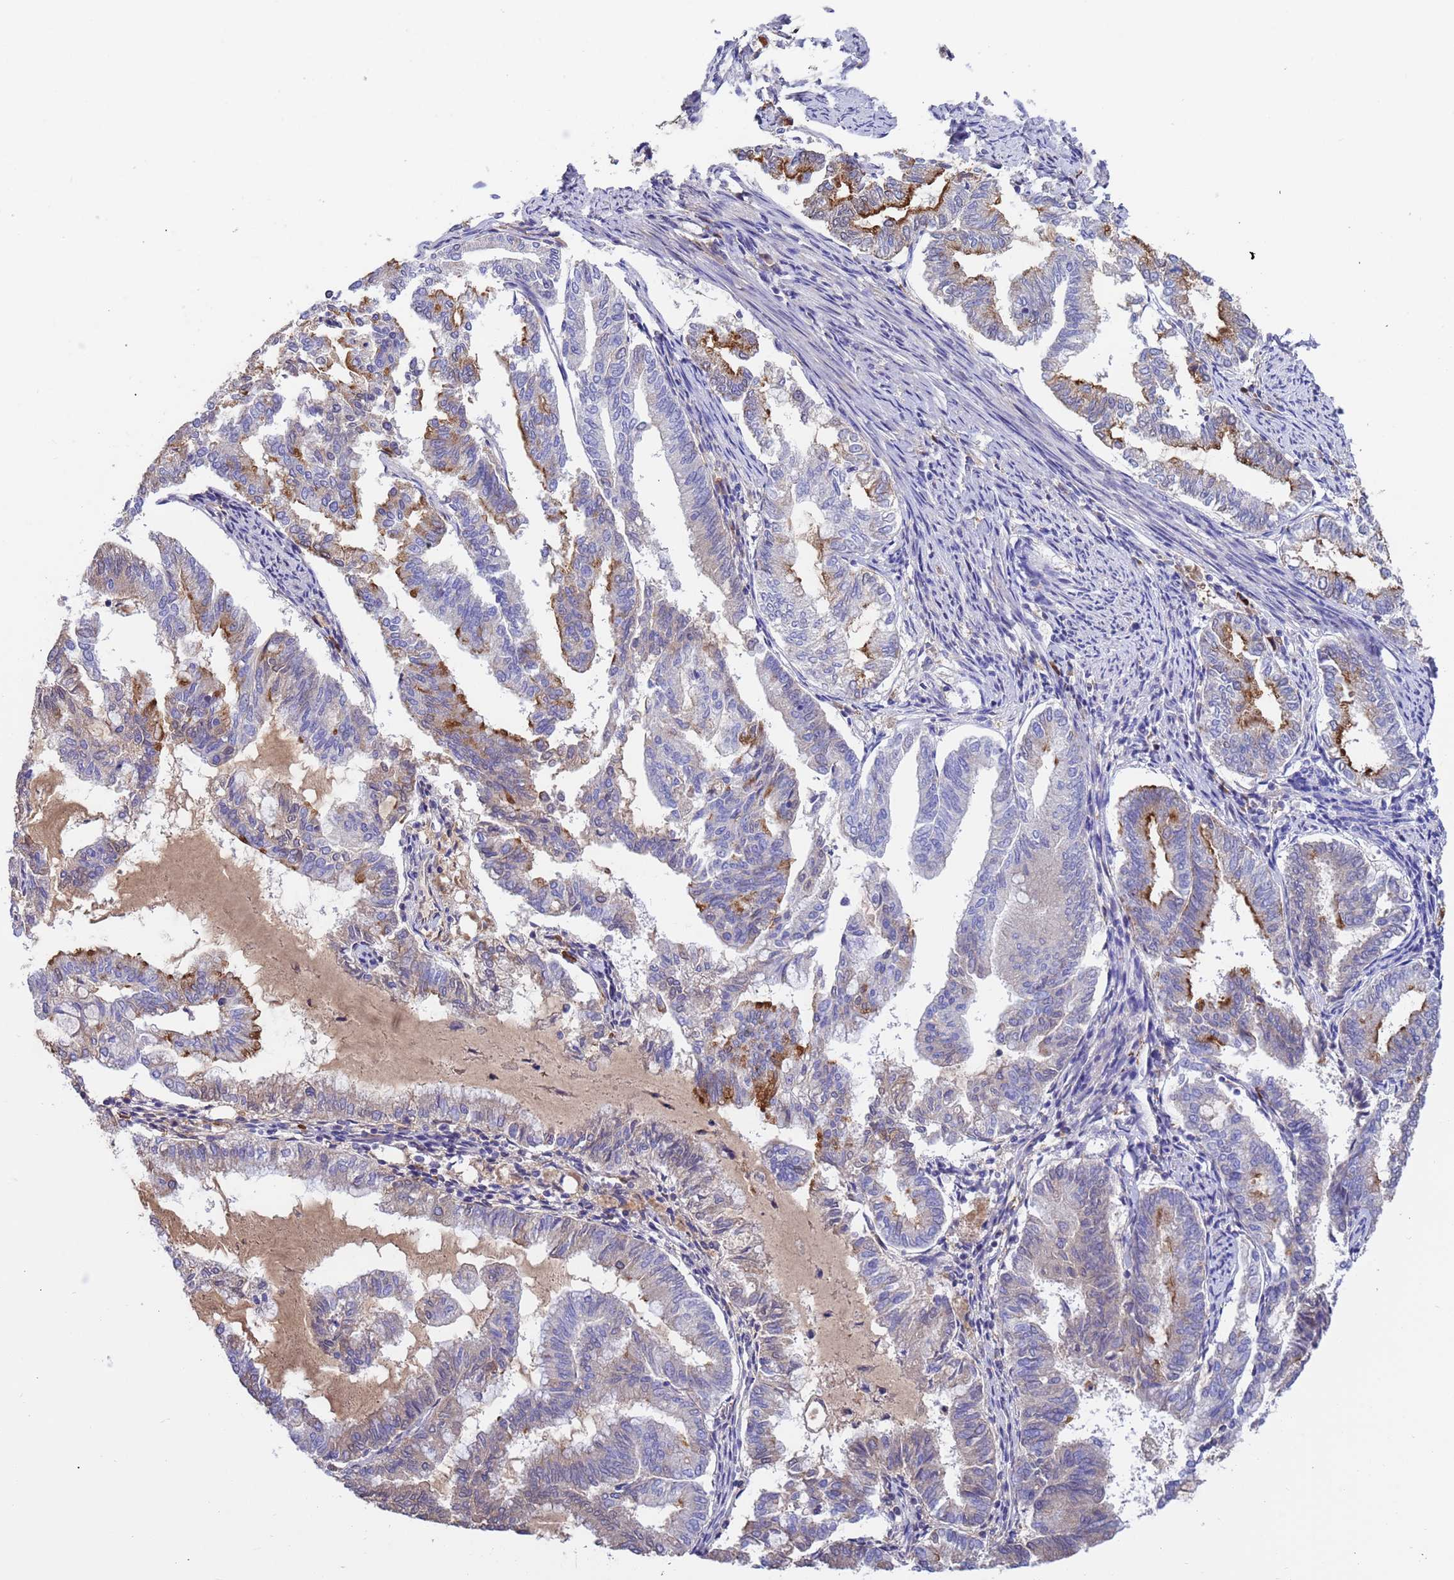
{"staining": {"intensity": "strong", "quantity": "<25%", "location": "cytoplasmic/membranous"}, "tissue": "endometrial cancer", "cell_type": "Tumor cells", "image_type": "cancer", "snomed": [{"axis": "morphology", "description": "Adenocarcinoma, NOS"}, {"axis": "topography", "description": "Endometrium"}], "caption": "Immunohistochemistry (DAB) staining of human endometrial cancer demonstrates strong cytoplasmic/membranous protein staining in approximately <25% of tumor cells. The protein of interest is shown in brown color, while the nuclei are stained blue.", "gene": "AMPD3", "patient": {"sex": "female", "age": 79}}